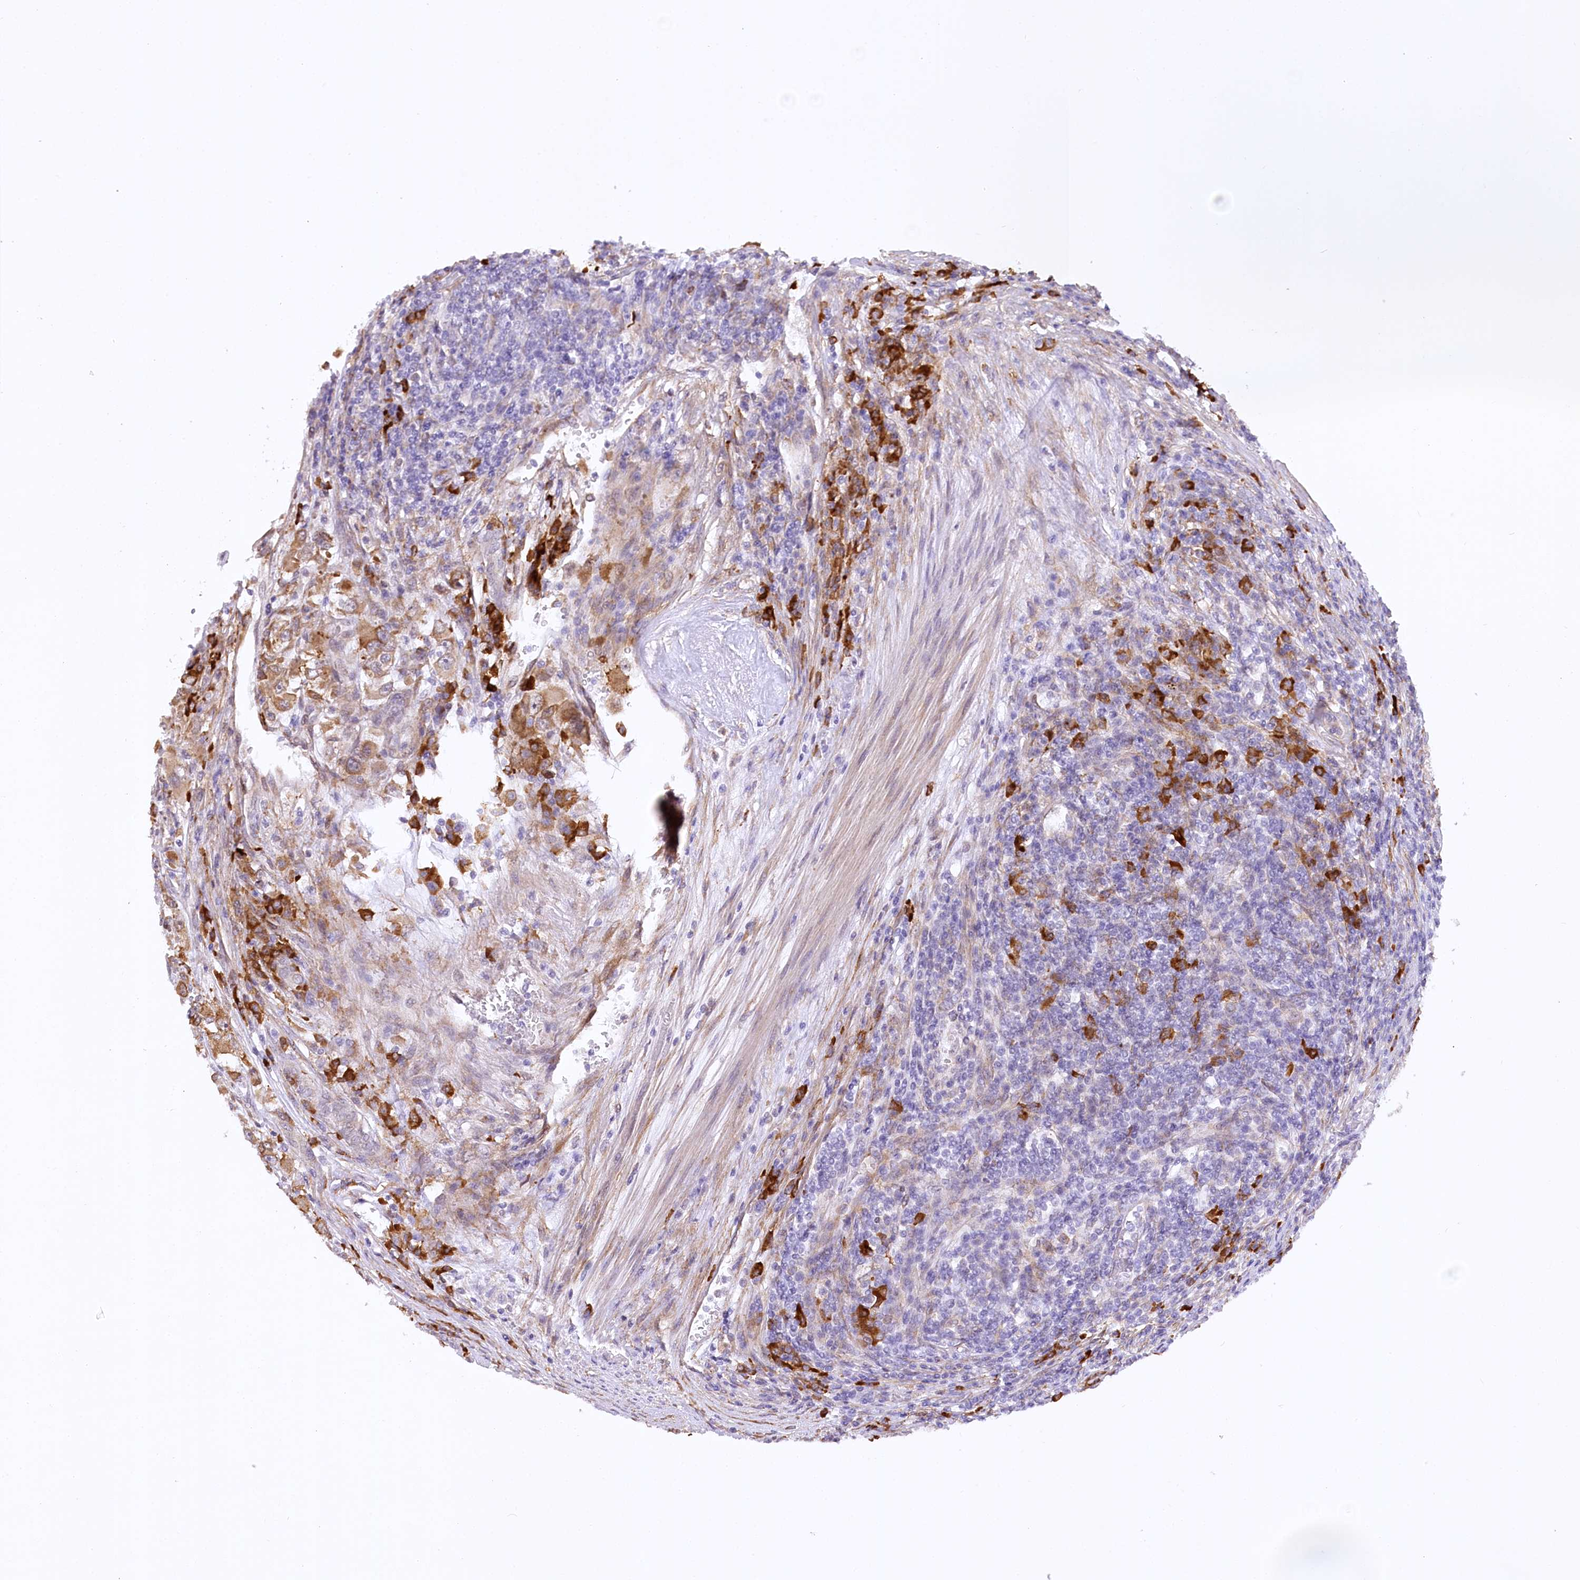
{"staining": {"intensity": "moderate", "quantity": ">75%", "location": "cytoplasmic/membranous"}, "tissue": "renal cancer", "cell_type": "Tumor cells", "image_type": "cancer", "snomed": [{"axis": "morphology", "description": "Adenocarcinoma, NOS"}, {"axis": "topography", "description": "Kidney"}], "caption": "Immunohistochemical staining of adenocarcinoma (renal) demonstrates medium levels of moderate cytoplasmic/membranous protein expression in about >75% of tumor cells. (DAB IHC with brightfield microscopy, high magnification).", "gene": "NCKAP5", "patient": {"sex": "female", "age": 52}}